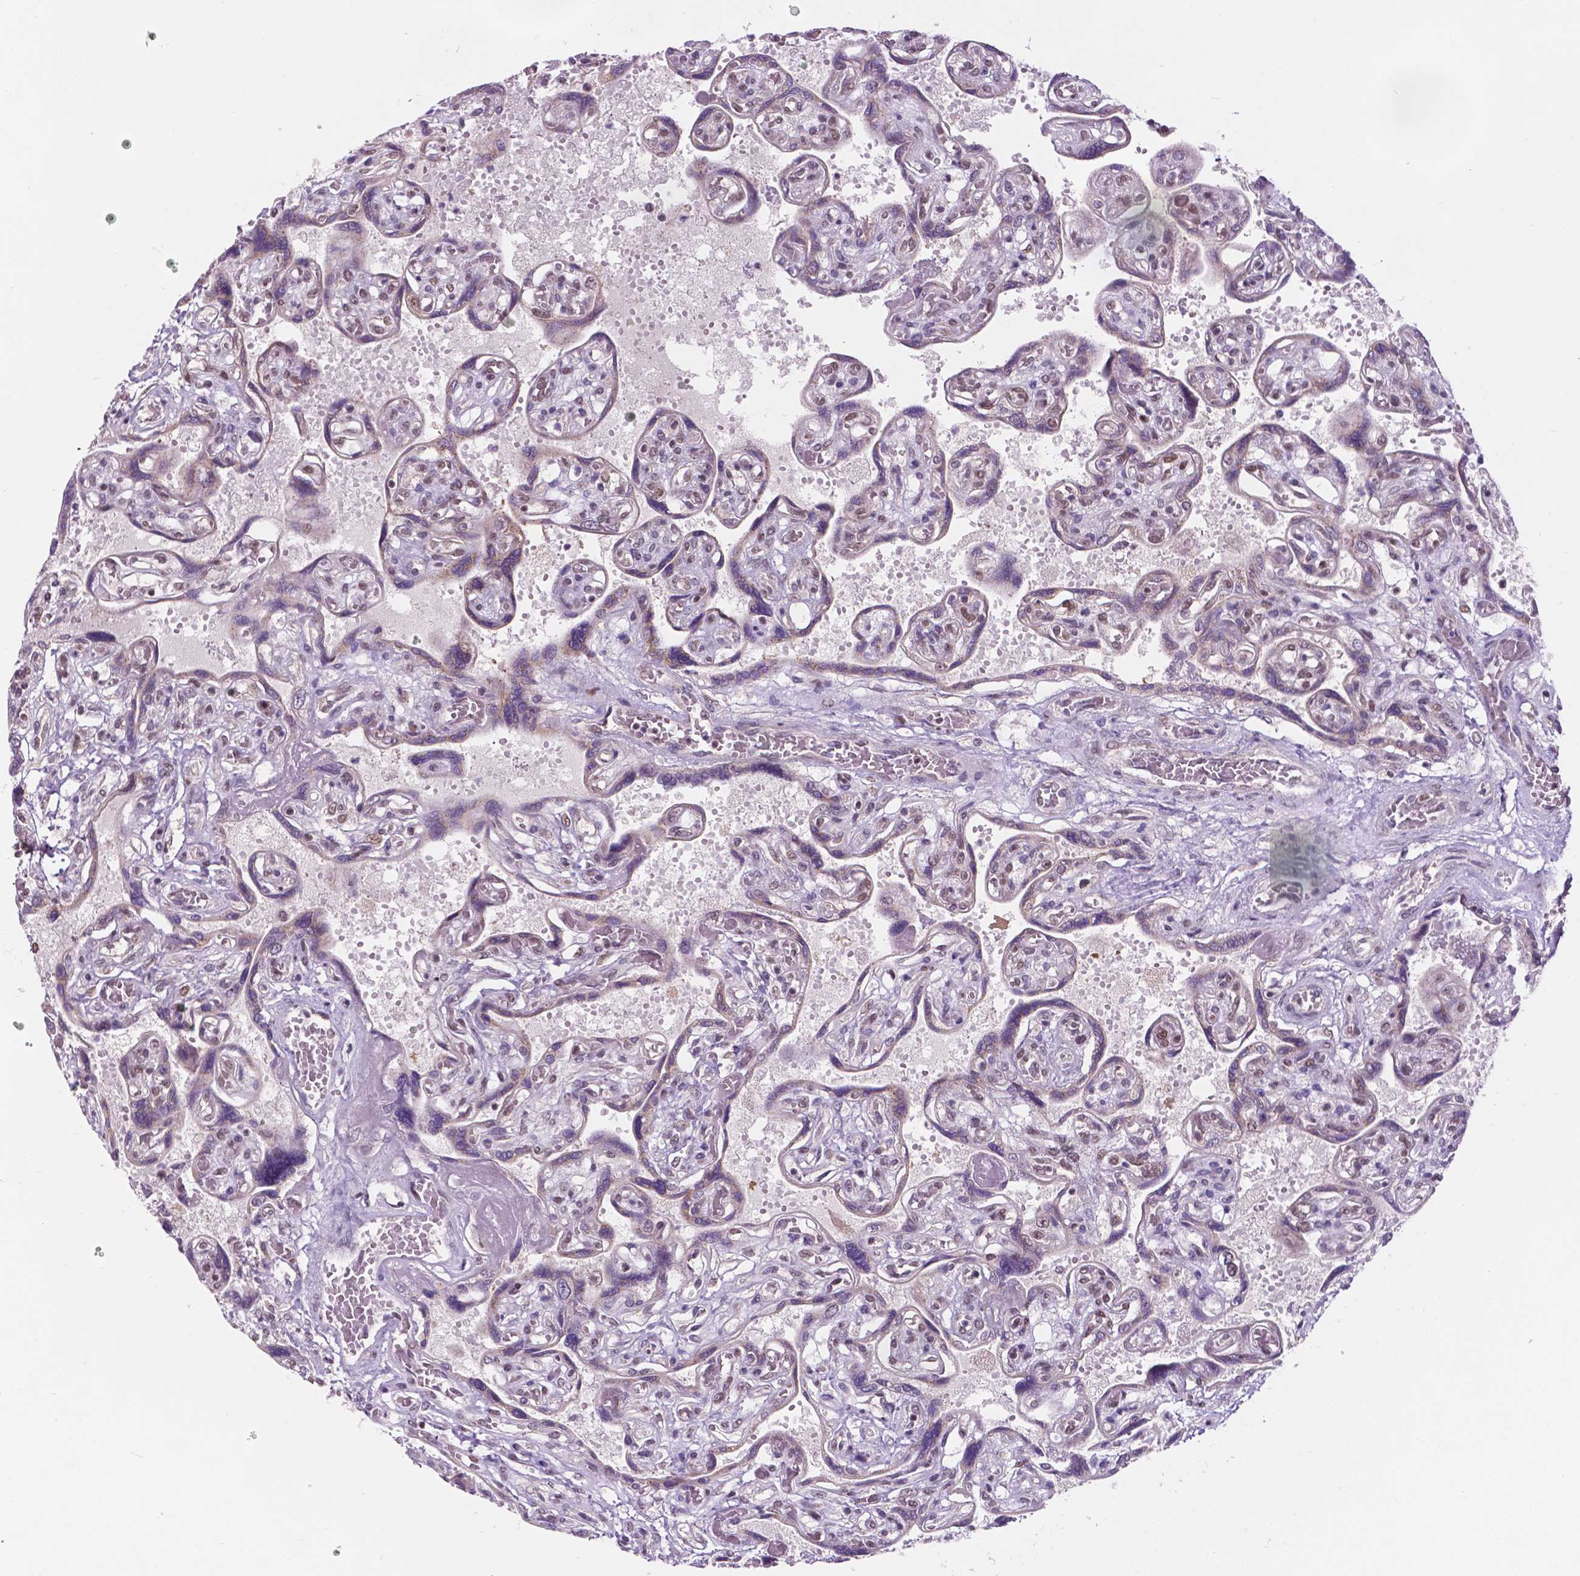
{"staining": {"intensity": "strong", "quantity": ">75%", "location": "nuclear"}, "tissue": "placenta", "cell_type": "Decidual cells", "image_type": "normal", "snomed": [{"axis": "morphology", "description": "Normal tissue, NOS"}, {"axis": "topography", "description": "Placenta"}], "caption": "Protein expression analysis of benign placenta reveals strong nuclear expression in about >75% of decidual cells.", "gene": "PER2", "patient": {"sex": "female", "age": 32}}